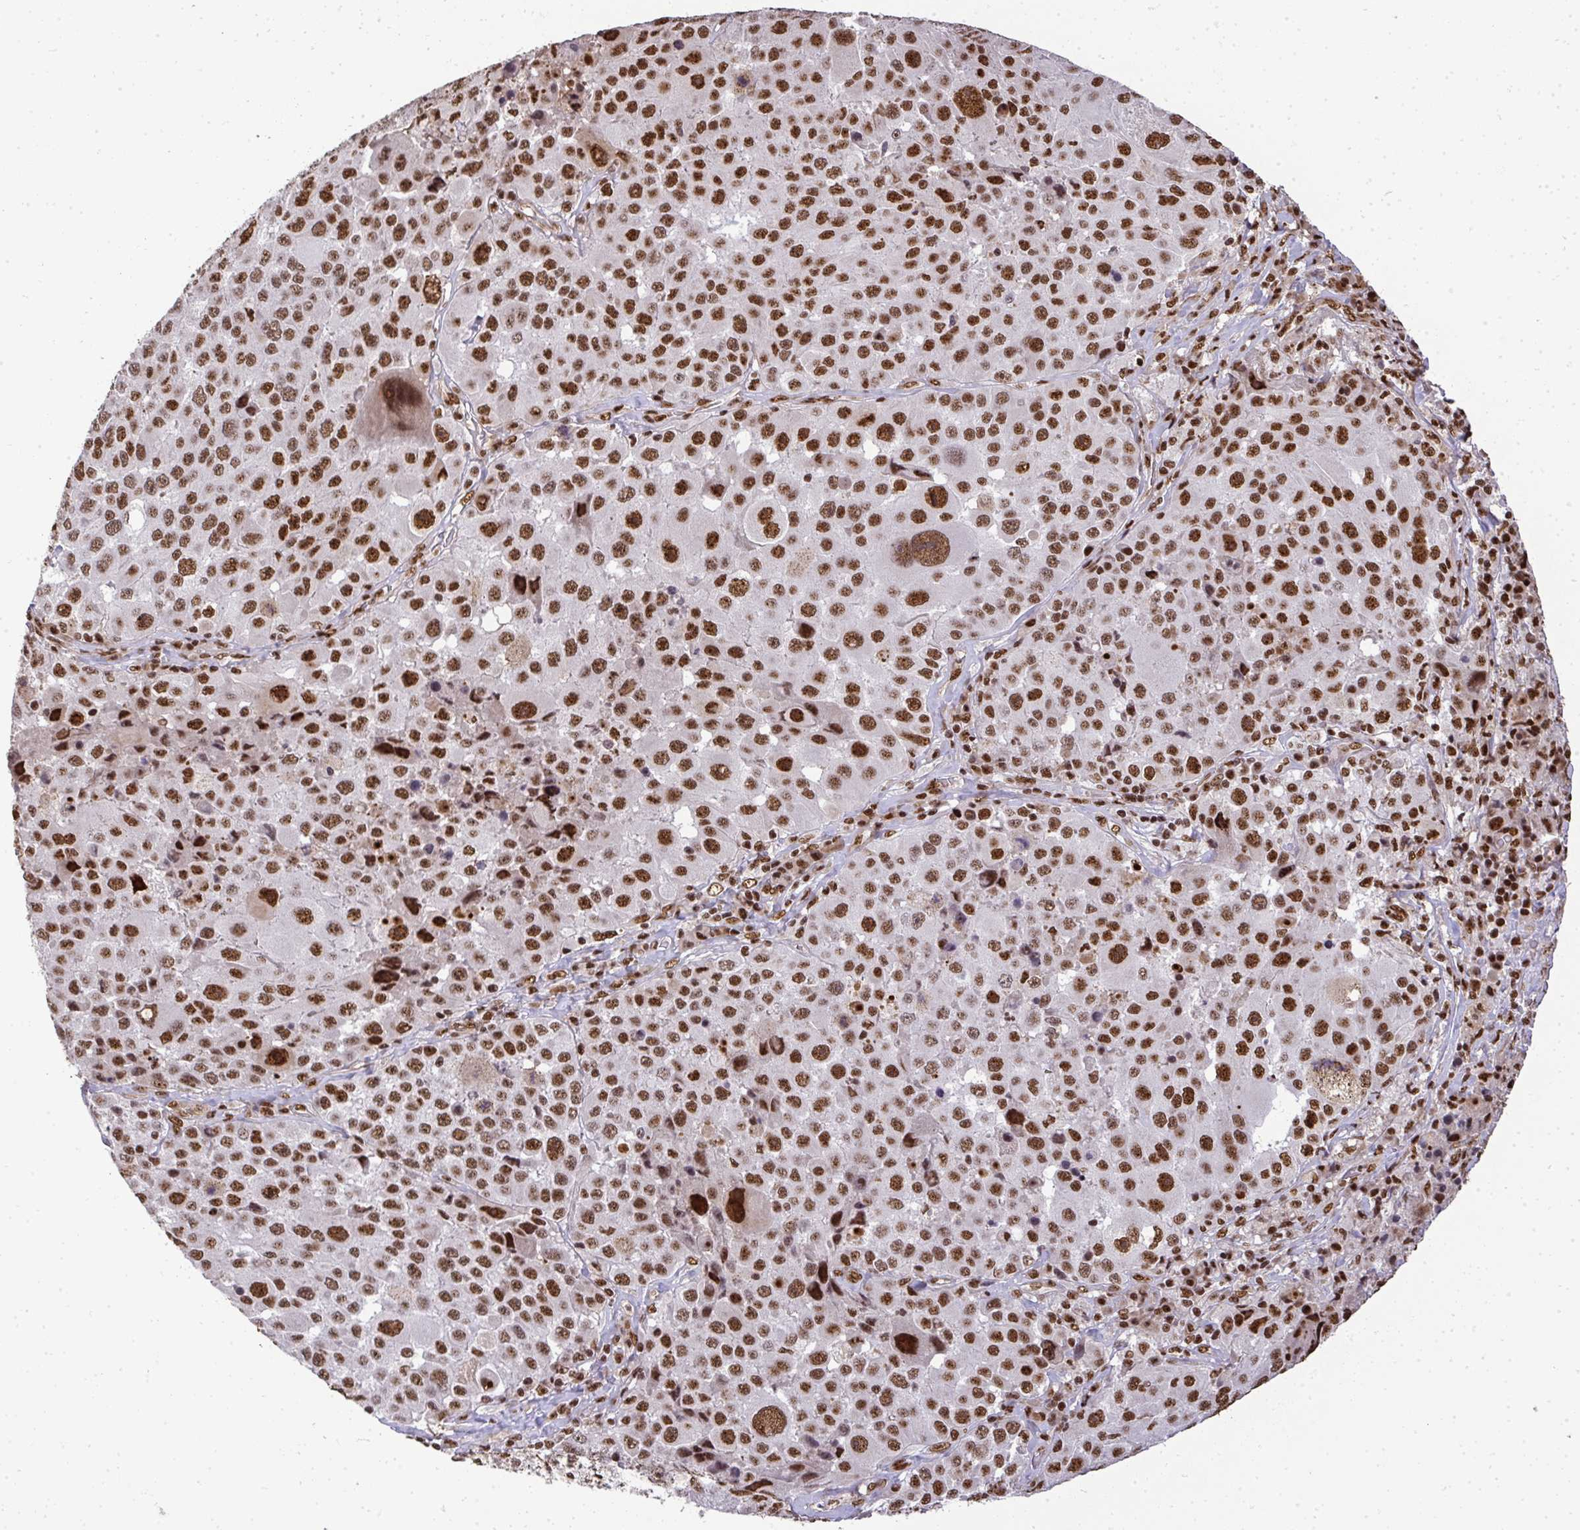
{"staining": {"intensity": "strong", "quantity": ">75%", "location": "nuclear"}, "tissue": "melanoma", "cell_type": "Tumor cells", "image_type": "cancer", "snomed": [{"axis": "morphology", "description": "Malignant melanoma, Metastatic site"}, {"axis": "topography", "description": "Lymph node"}], "caption": "The micrograph demonstrates a brown stain indicating the presence of a protein in the nuclear of tumor cells in melanoma.", "gene": "U2AF1", "patient": {"sex": "male", "age": 62}}